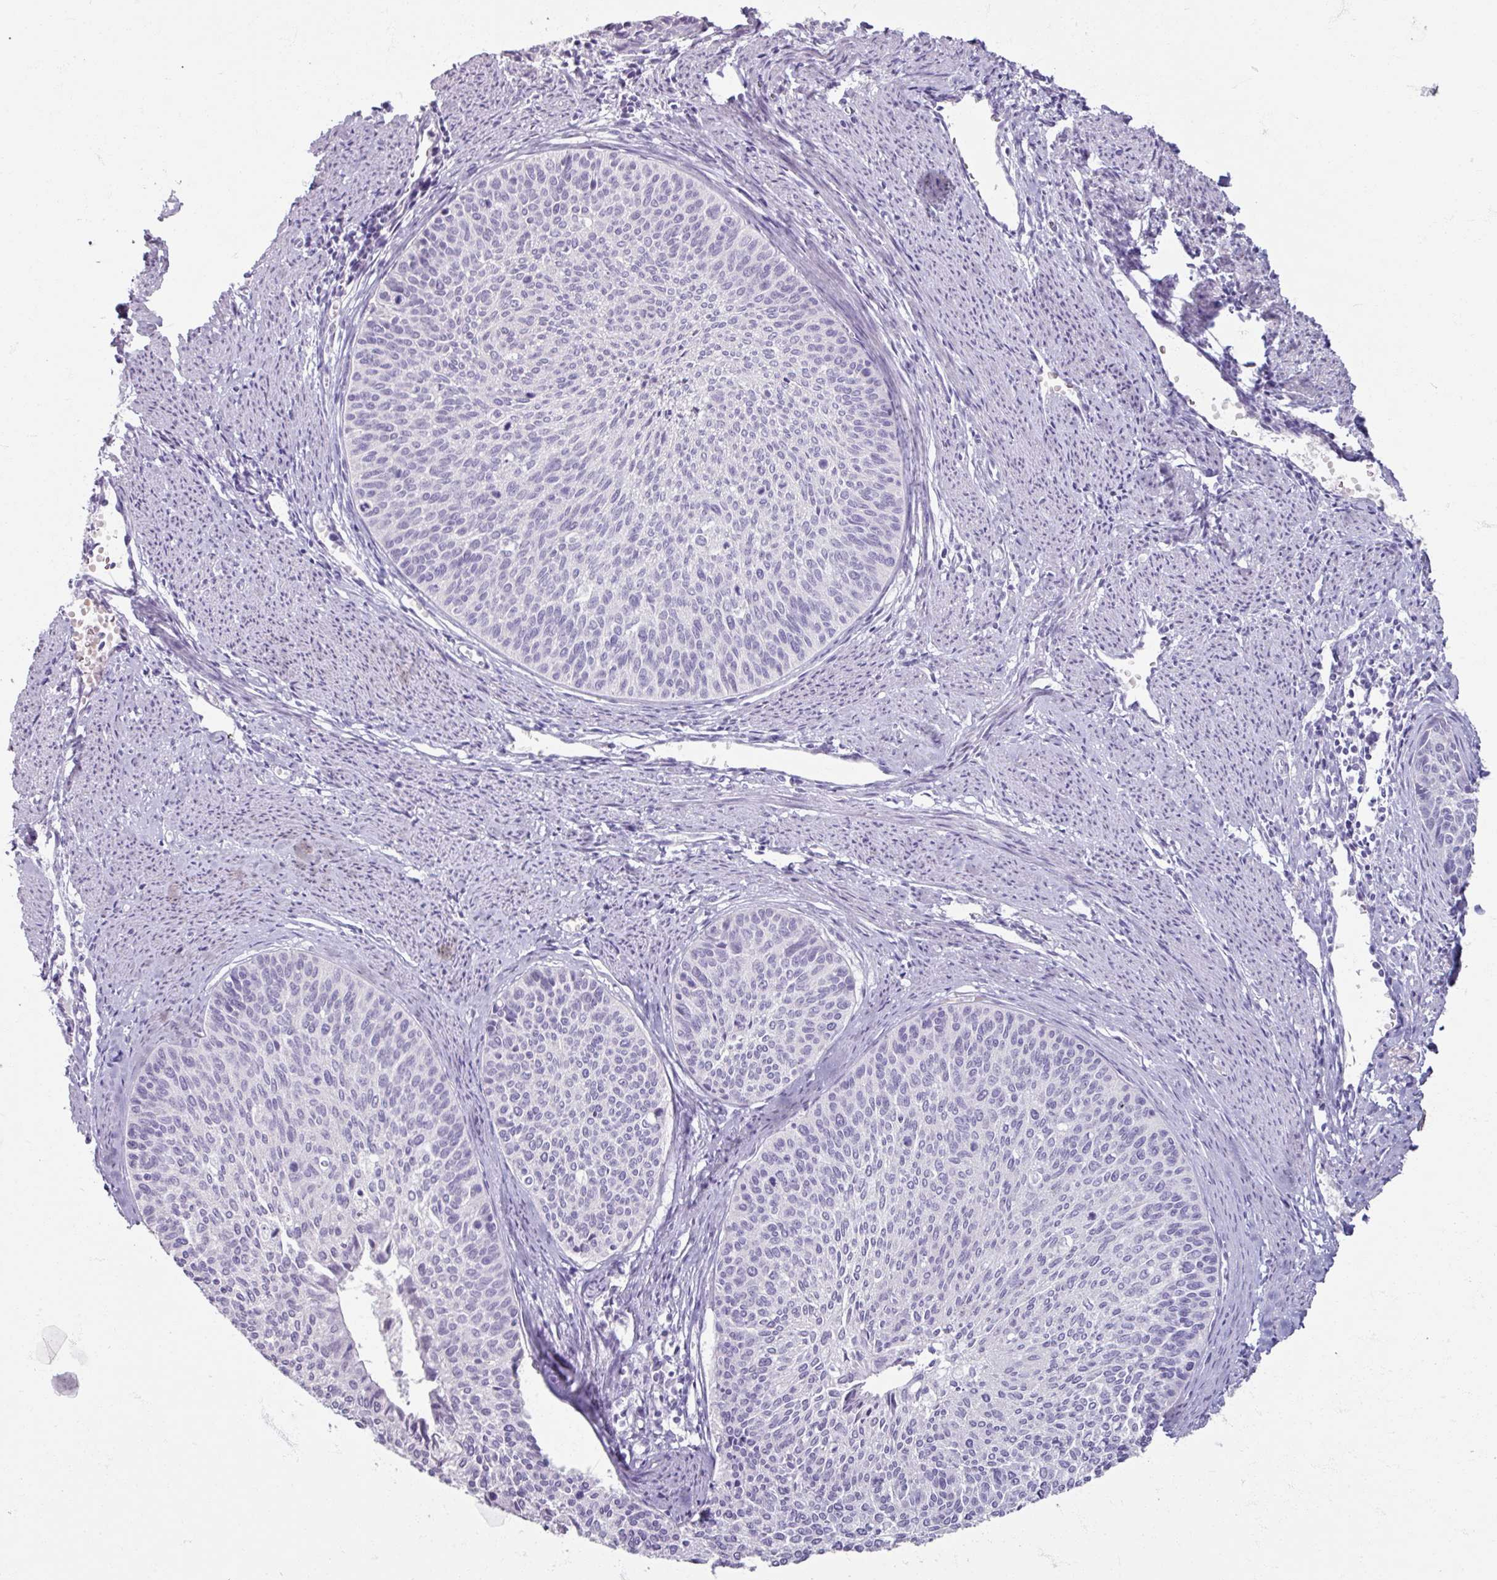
{"staining": {"intensity": "negative", "quantity": "none", "location": "none"}, "tissue": "cervical cancer", "cell_type": "Tumor cells", "image_type": "cancer", "snomed": [{"axis": "morphology", "description": "Squamous cell carcinoma, NOS"}, {"axis": "topography", "description": "Cervix"}], "caption": "Cervical squamous cell carcinoma was stained to show a protein in brown. There is no significant staining in tumor cells.", "gene": "TG", "patient": {"sex": "female", "age": 55}}